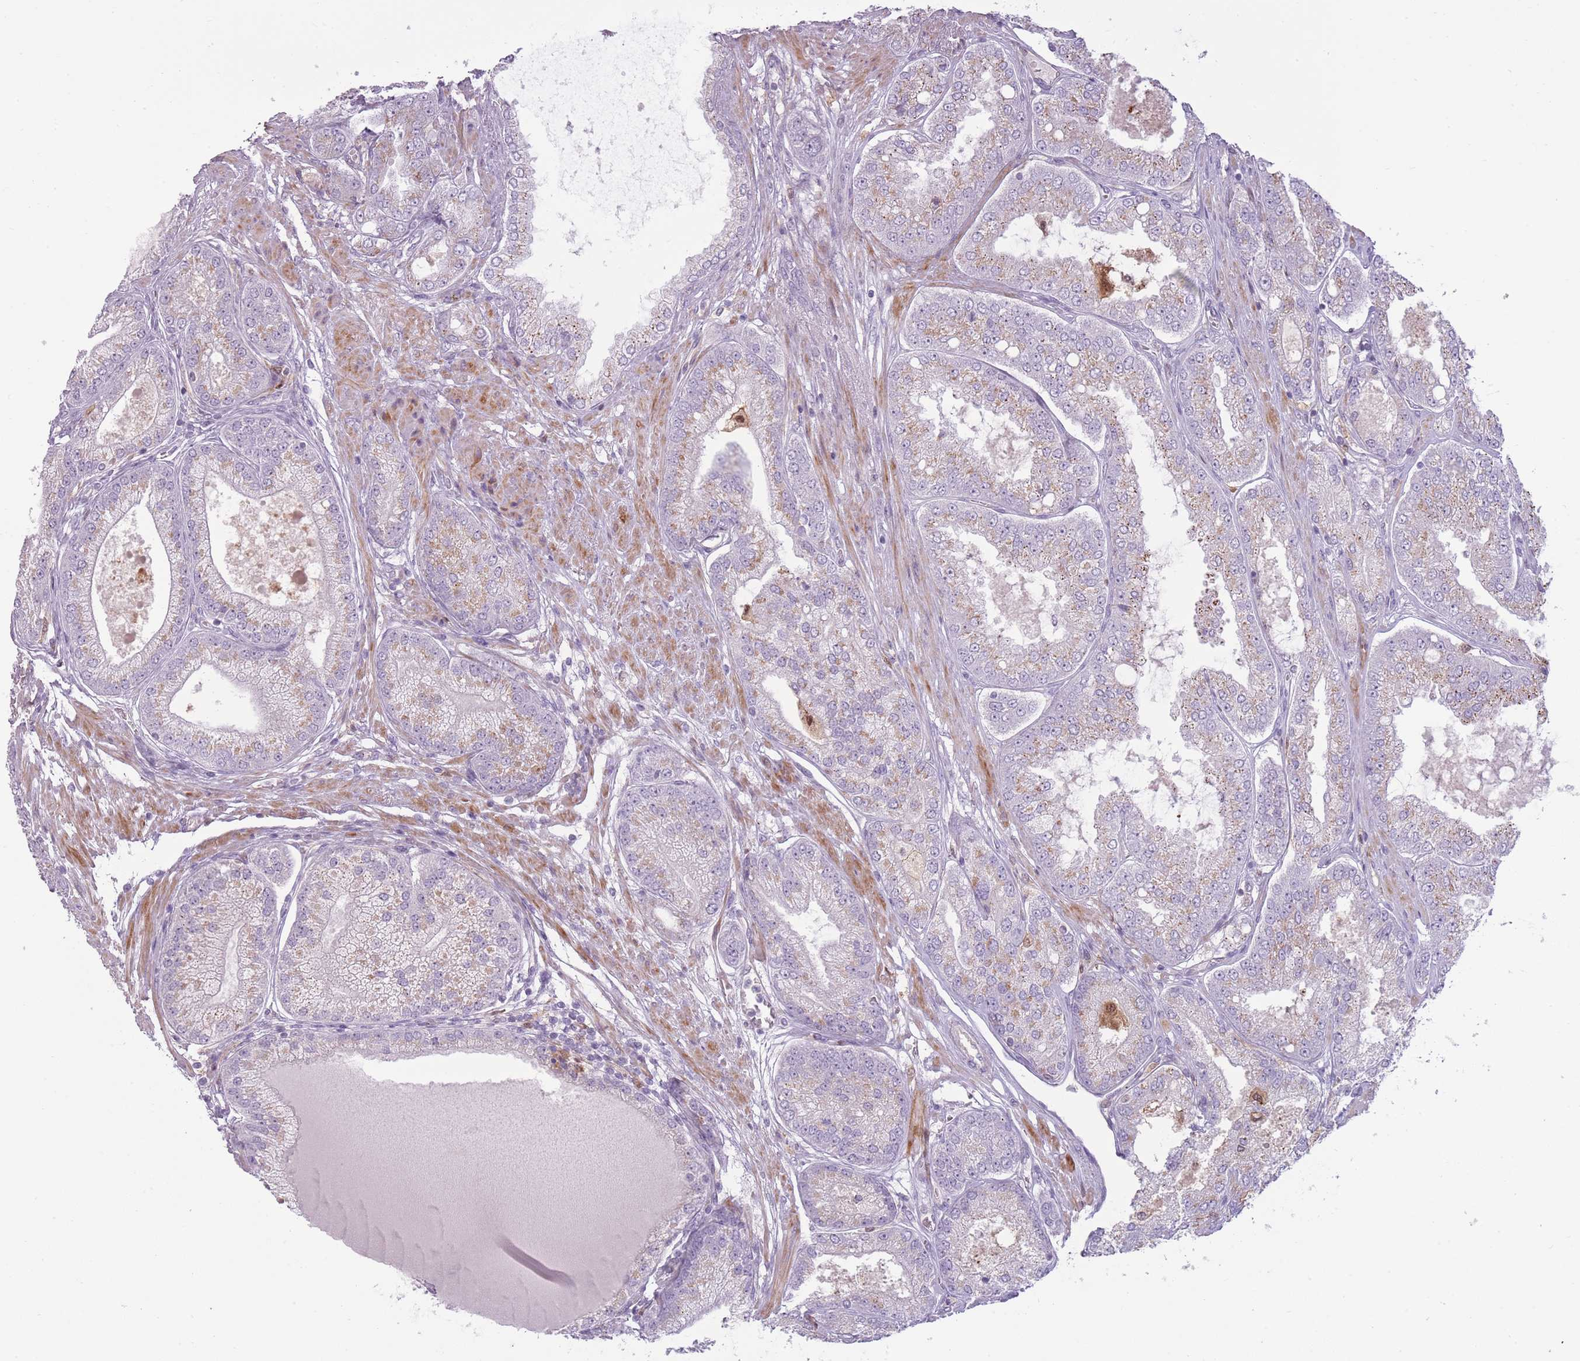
{"staining": {"intensity": "weak", "quantity": "25%-75%", "location": "cytoplasmic/membranous"}, "tissue": "prostate cancer", "cell_type": "Tumor cells", "image_type": "cancer", "snomed": [{"axis": "morphology", "description": "Adenocarcinoma, High grade"}, {"axis": "topography", "description": "Prostate"}], "caption": "Prostate high-grade adenocarcinoma stained for a protein (brown) exhibits weak cytoplasmic/membranous positive expression in about 25%-75% of tumor cells.", "gene": "LGALS9", "patient": {"sex": "male", "age": 71}}